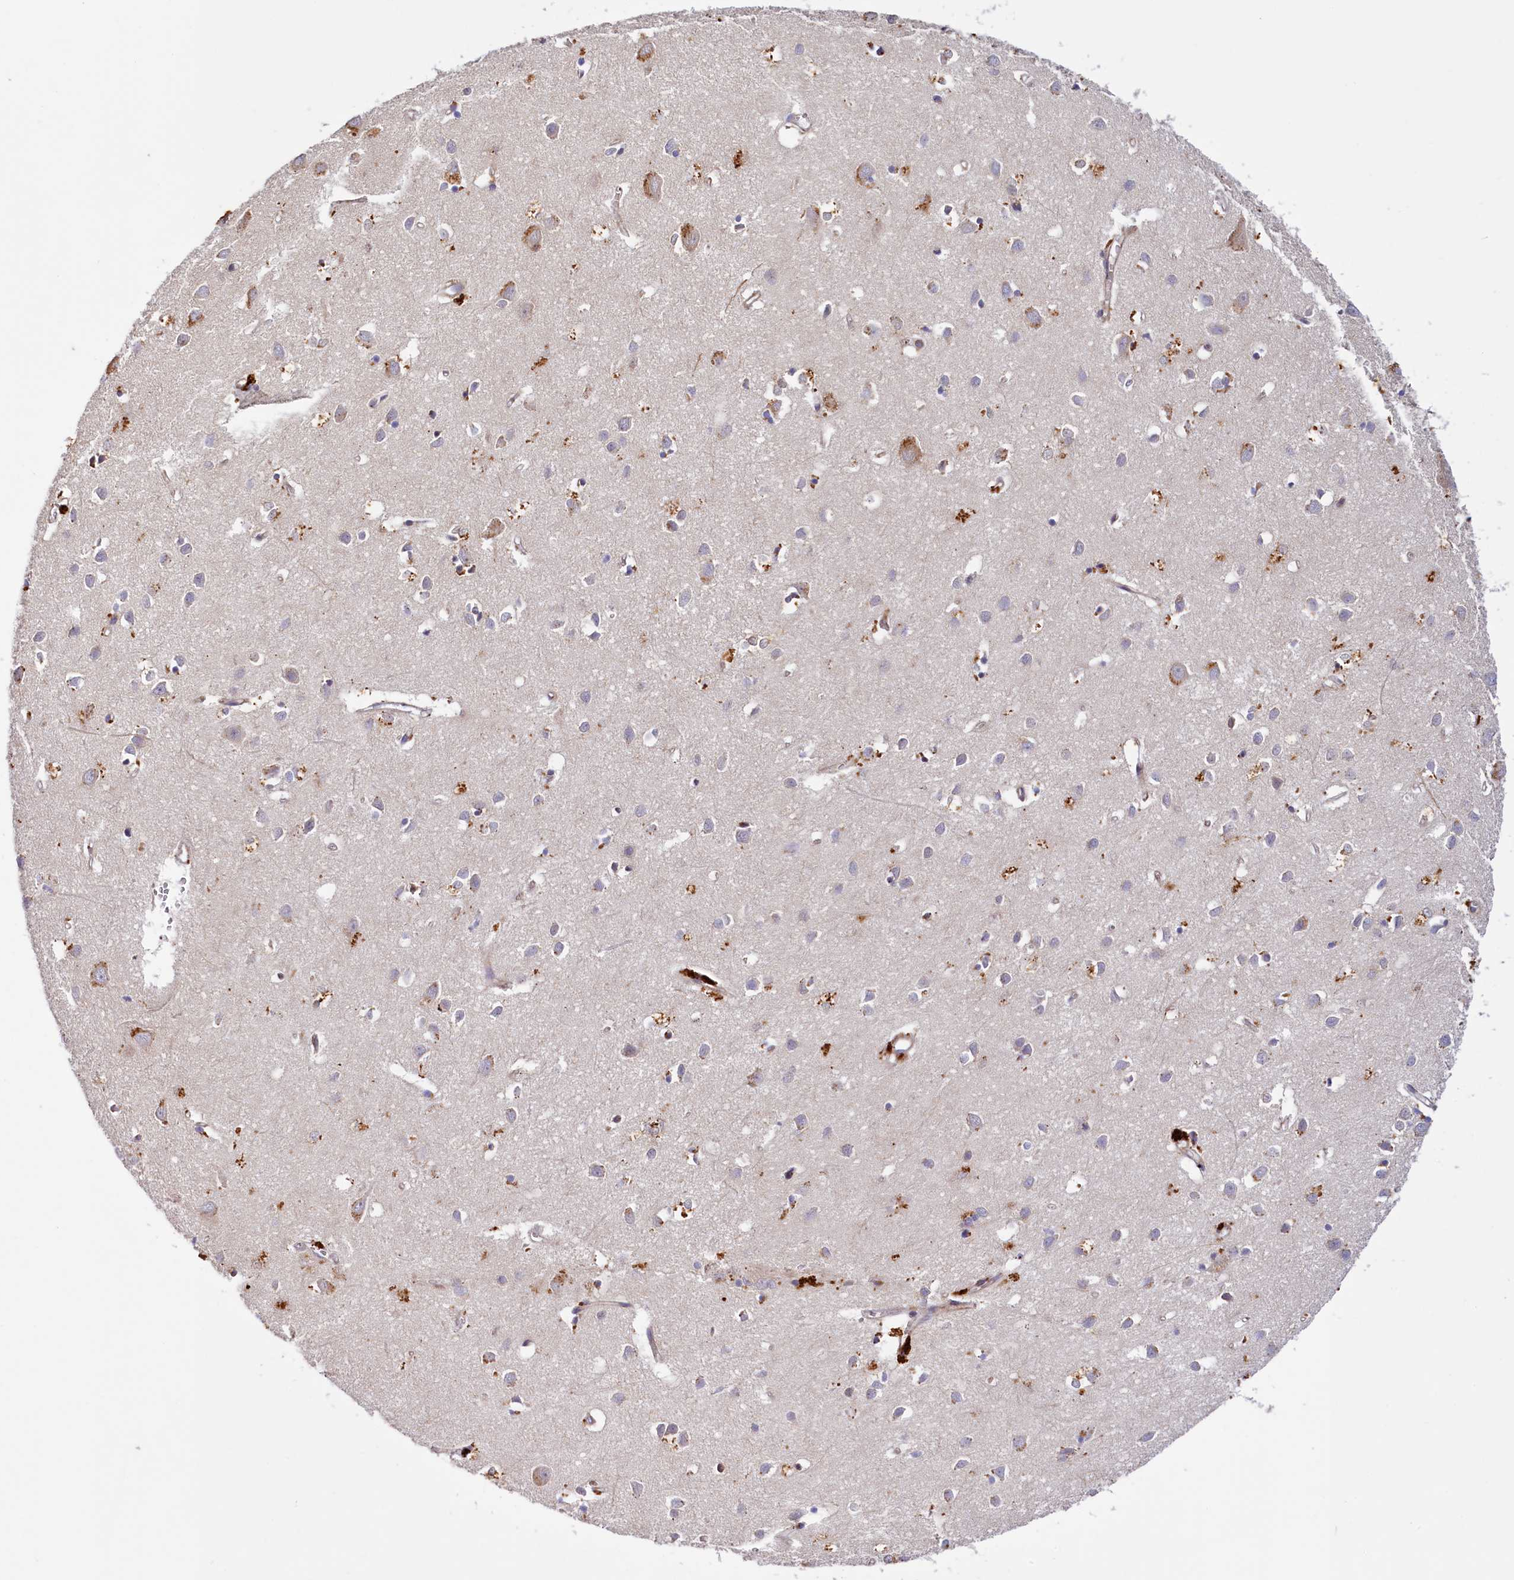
{"staining": {"intensity": "weak", "quantity": "25%-75%", "location": "cytoplasmic/membranous"}, "tissue": "cerebral cortex", "cell_type": "Endothelial cells", "image_type": "normal", "snomed": [{"axis": "morphology", "description": "Normal tissue, NOS"}, {"axis": "topography", "description": "Cerebral cortex"}], "caption": "Brown immunohistochemical staining in benign human cerebral cortex demonstrates weak cytoplasmic/membranous positivity in about 25%-75% of endothelial cells.", "gene": "DYNC2H1", "patient": {"sex": "female", "age": 64}}